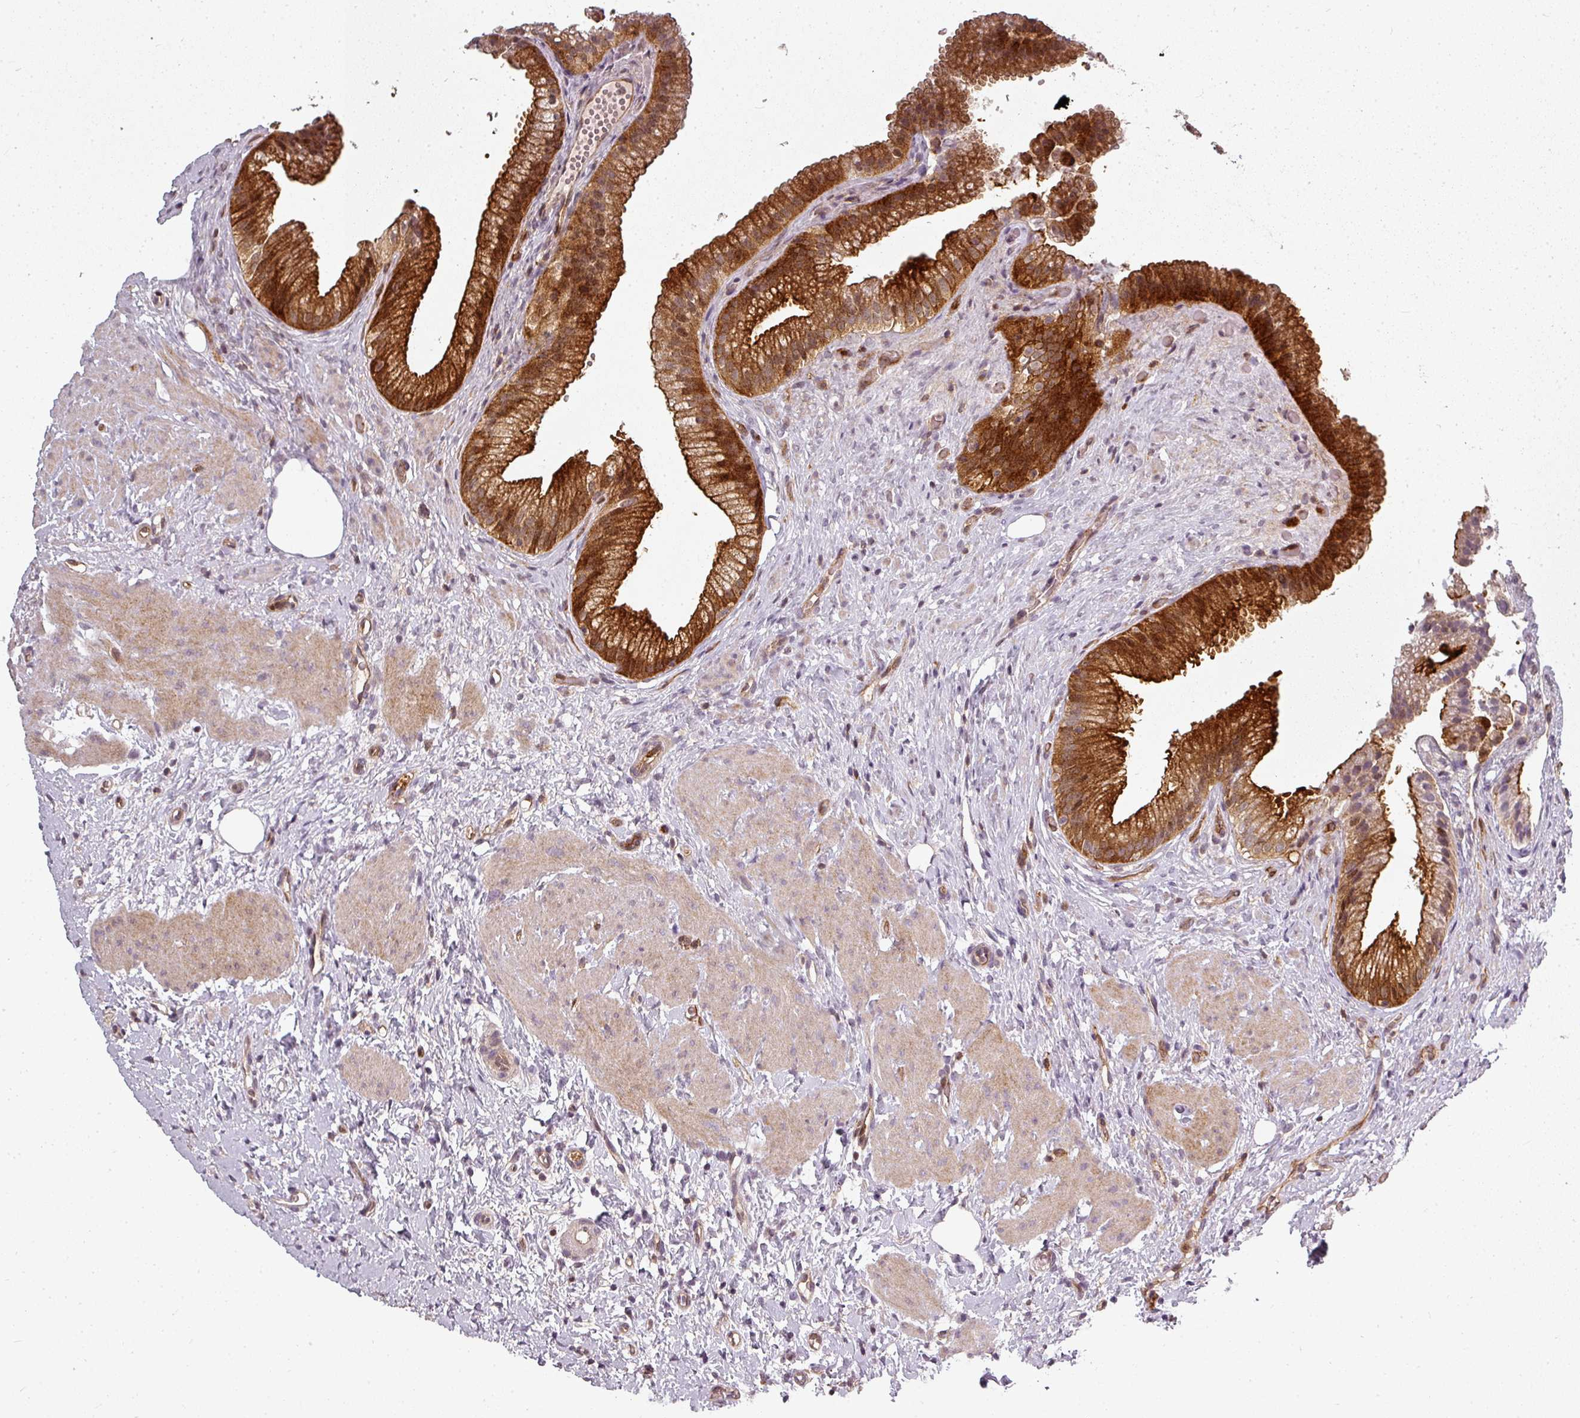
{"staining": {"intensity": "strong", "quantity": ">75%", "location": "cytoplasmic/membranous"}, "tissue": "gallbladder", "cell_type": "Glandular cells", "image_type": "normal", "snomed": [{"axis": "morphology", "description": "Normal tissue, NOS"}, {"axis": "topography", "description": "Gallbladder"}], "caption": "Protein expression analysis of normal human gallbladder reveals strong cytoplasmic/membranous staining in about >75% of glandular cells. The staining was performed using DAB (3,3'-diaminobenzidine), with brown indicating positive protein expression. Nuclei are stained blue with hematoxylin.", "gene": "CLIC1", "patient": {"sex": "female", "age": 64}}